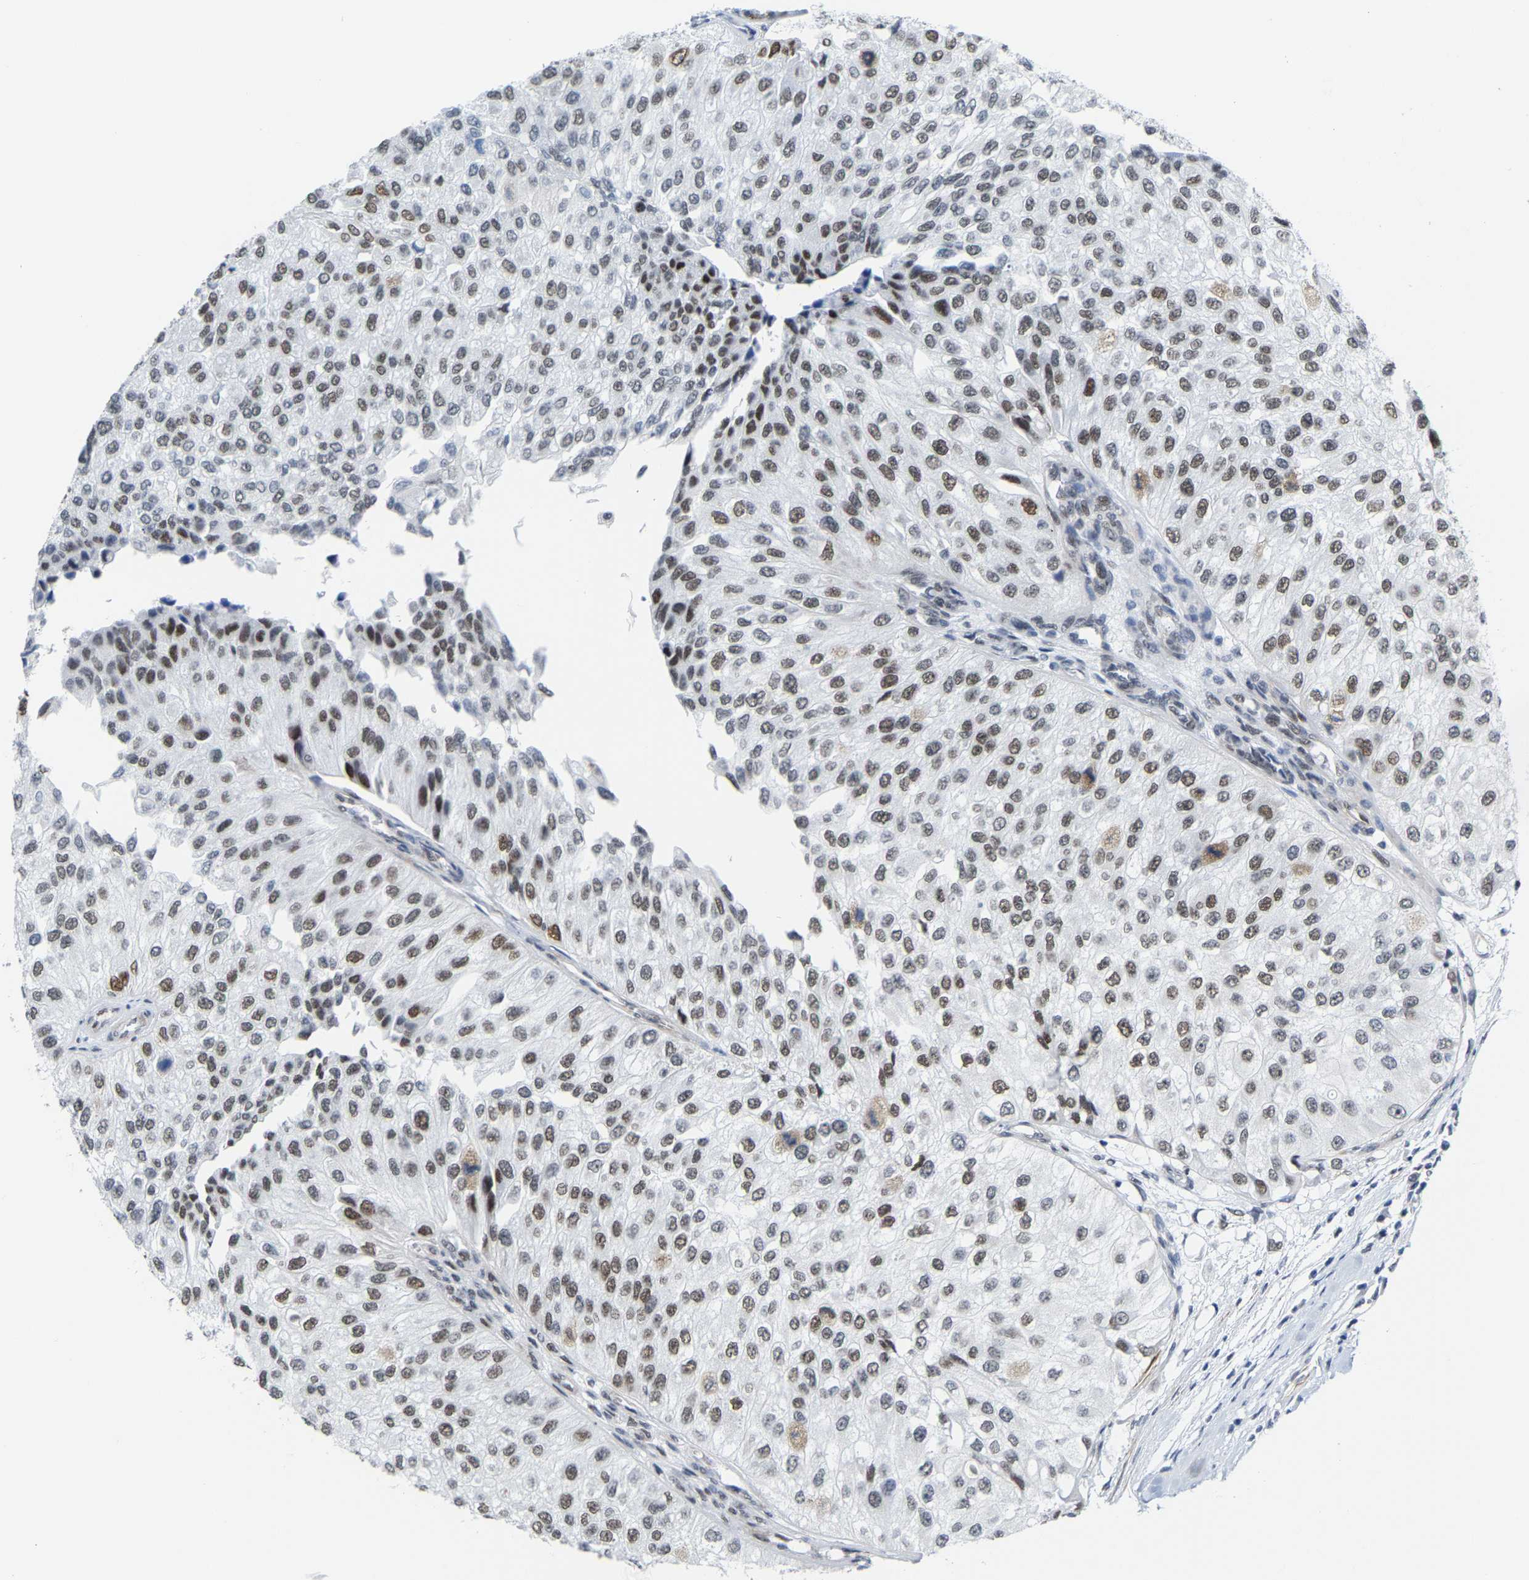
{"staining": {"intensity": "moderate", "quantity": ">75%", "location": "nuclear"}, "tissue": "urothelial cancer", "cell_type": "Tumor cells", "image_type": "cancer", "snomed": [{"axis": "morphology", "description": "Urothelial carcinoma, High grade"}, {"axis": "topography", "description": "Kidney"}, {"axis": "topography", "description": "Urinary bladder"}], "caption": "A medium amount of moderate nuclear staining is appreciated in approximately >75% of tumor cells in urothelial carcinoma (high-grade) tissue.", "gene": "FAM180A", "patient": {"sex": "male", "age": 77}}